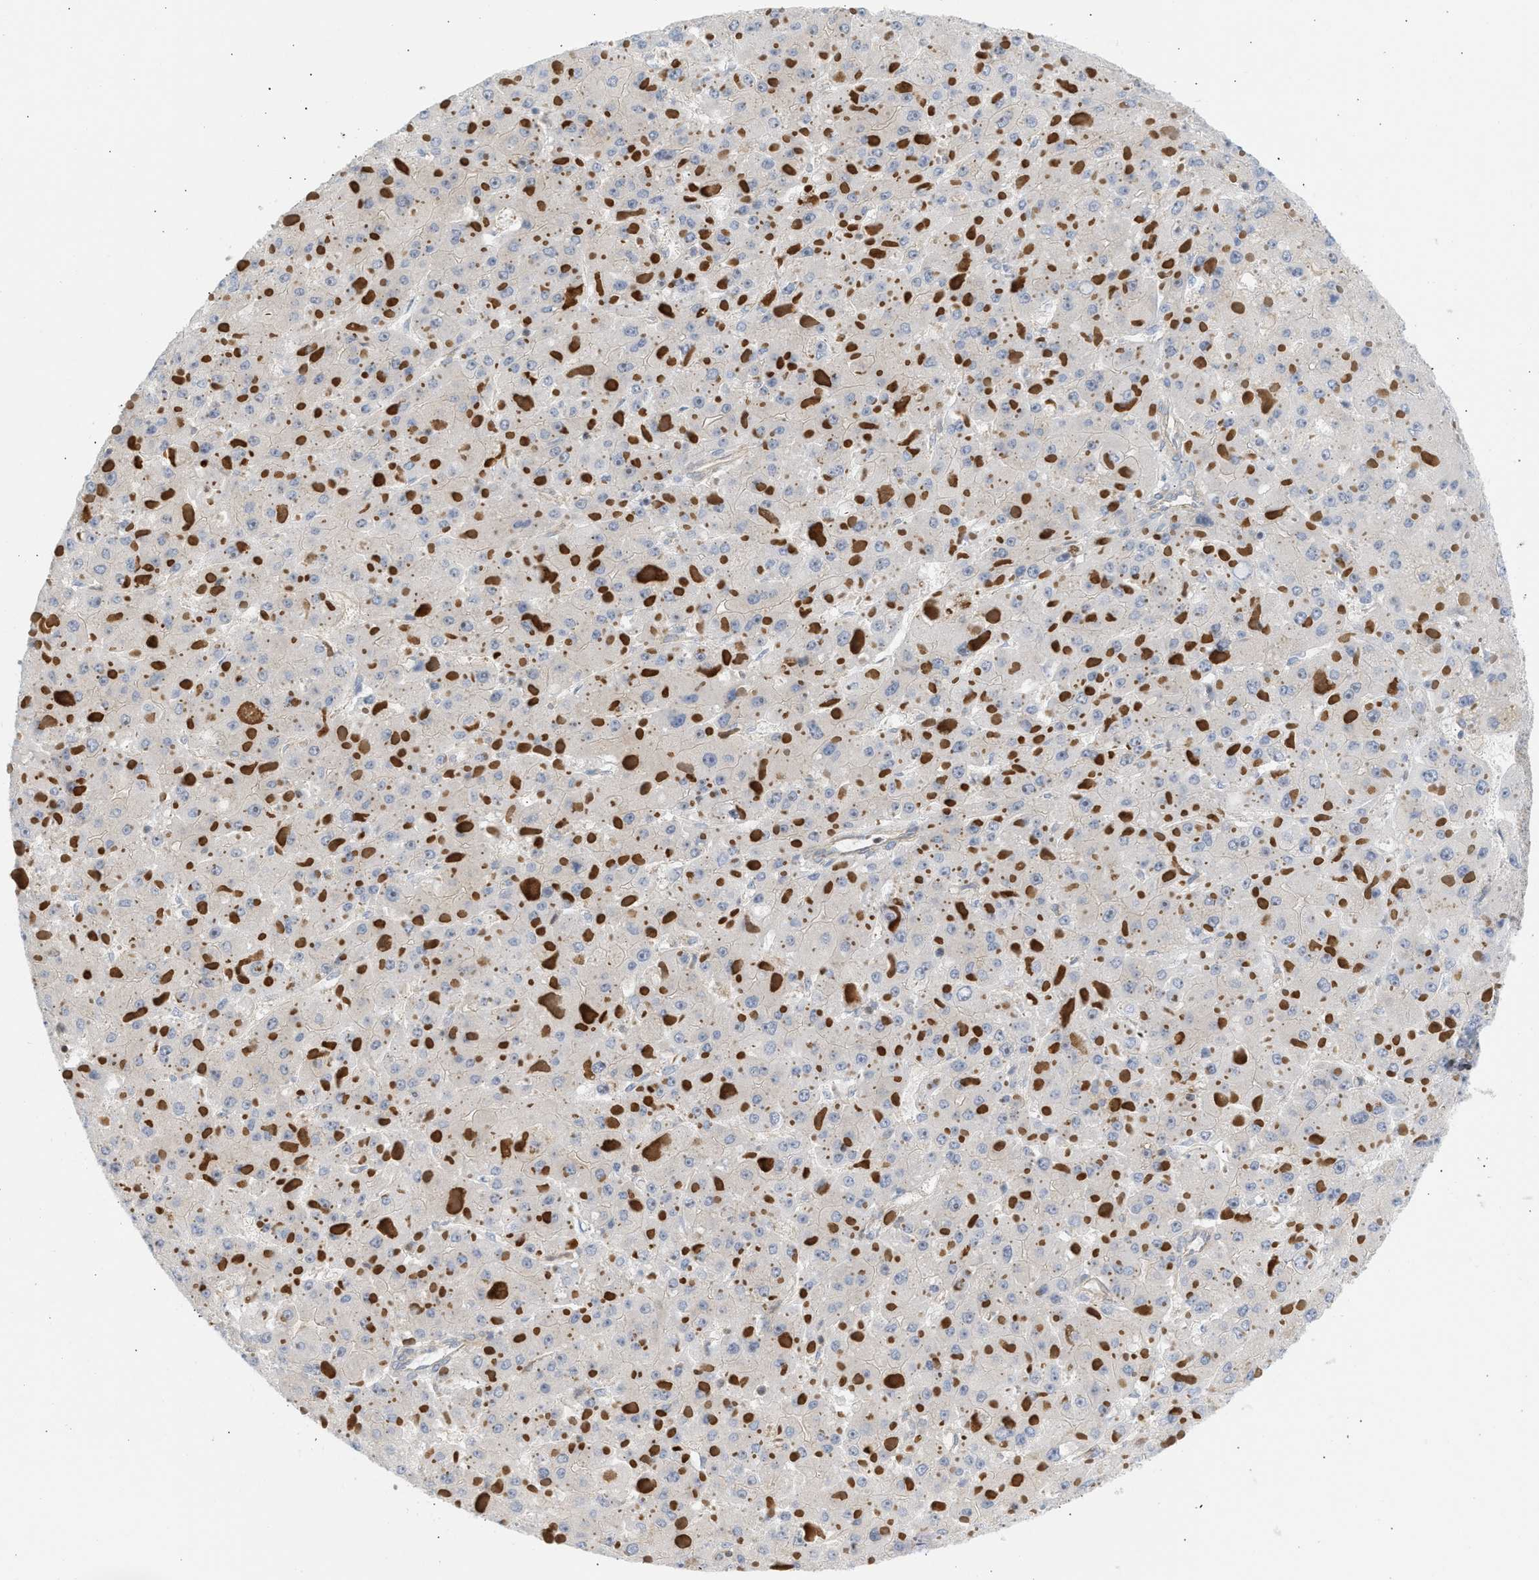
{"staining": {"intensity": "negative", "quantity": "none", "location": "none"}, "tissue": "liver cancer", "cell_type": "Tumor cells", "image_type": "cancer", "snomed": [{"axis": "morphology", "description": "Carcinoma, Hepatocellular, NOS"}, {"axis": "topography", "description": "Liver"}], "caption": "Histopathology image shows no significant protein positivity in tumor cells of liver cancer.", "gene": "STRN", "patient": {"sex": "female", "age": 73}}